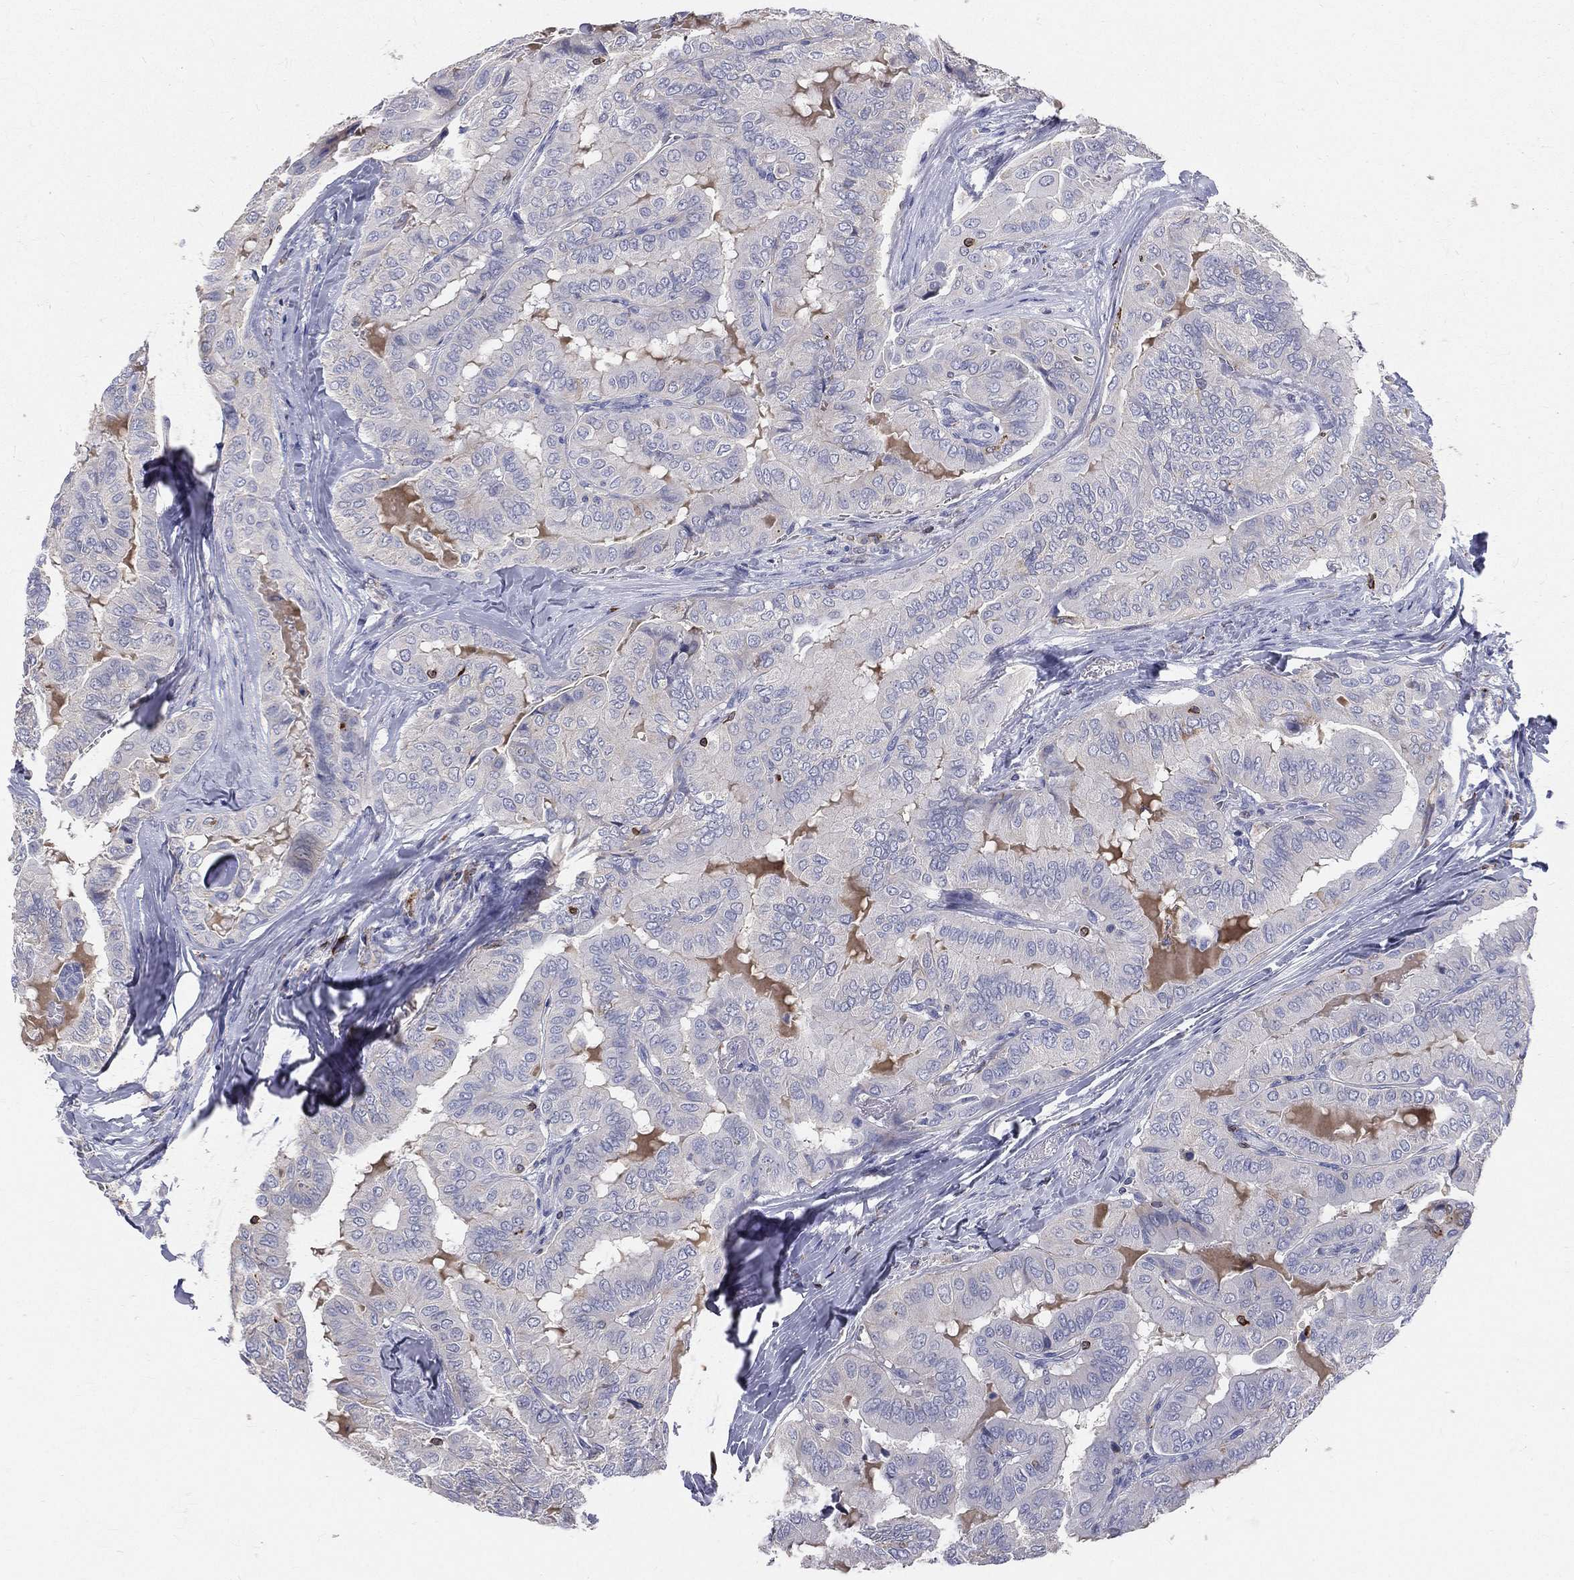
{"staining": {"intensity": "negative", "quantity": "none", "location": "none"}, "tissue": "thyroid cancer", "cell_type": "Tumor cells", "image_type": "cancer", "snomed": [{"axis": "morphology", "description": "Papillary adenocarcinoma, NOS"}, {"axis": "topography", "description": "Thyroid gland"}], "caption": "The photomicrograph reveals no staining of tumor cells in thyroid cancer.", "gene": "CTSW", "patient": {"sex": "female", "age": 68}}